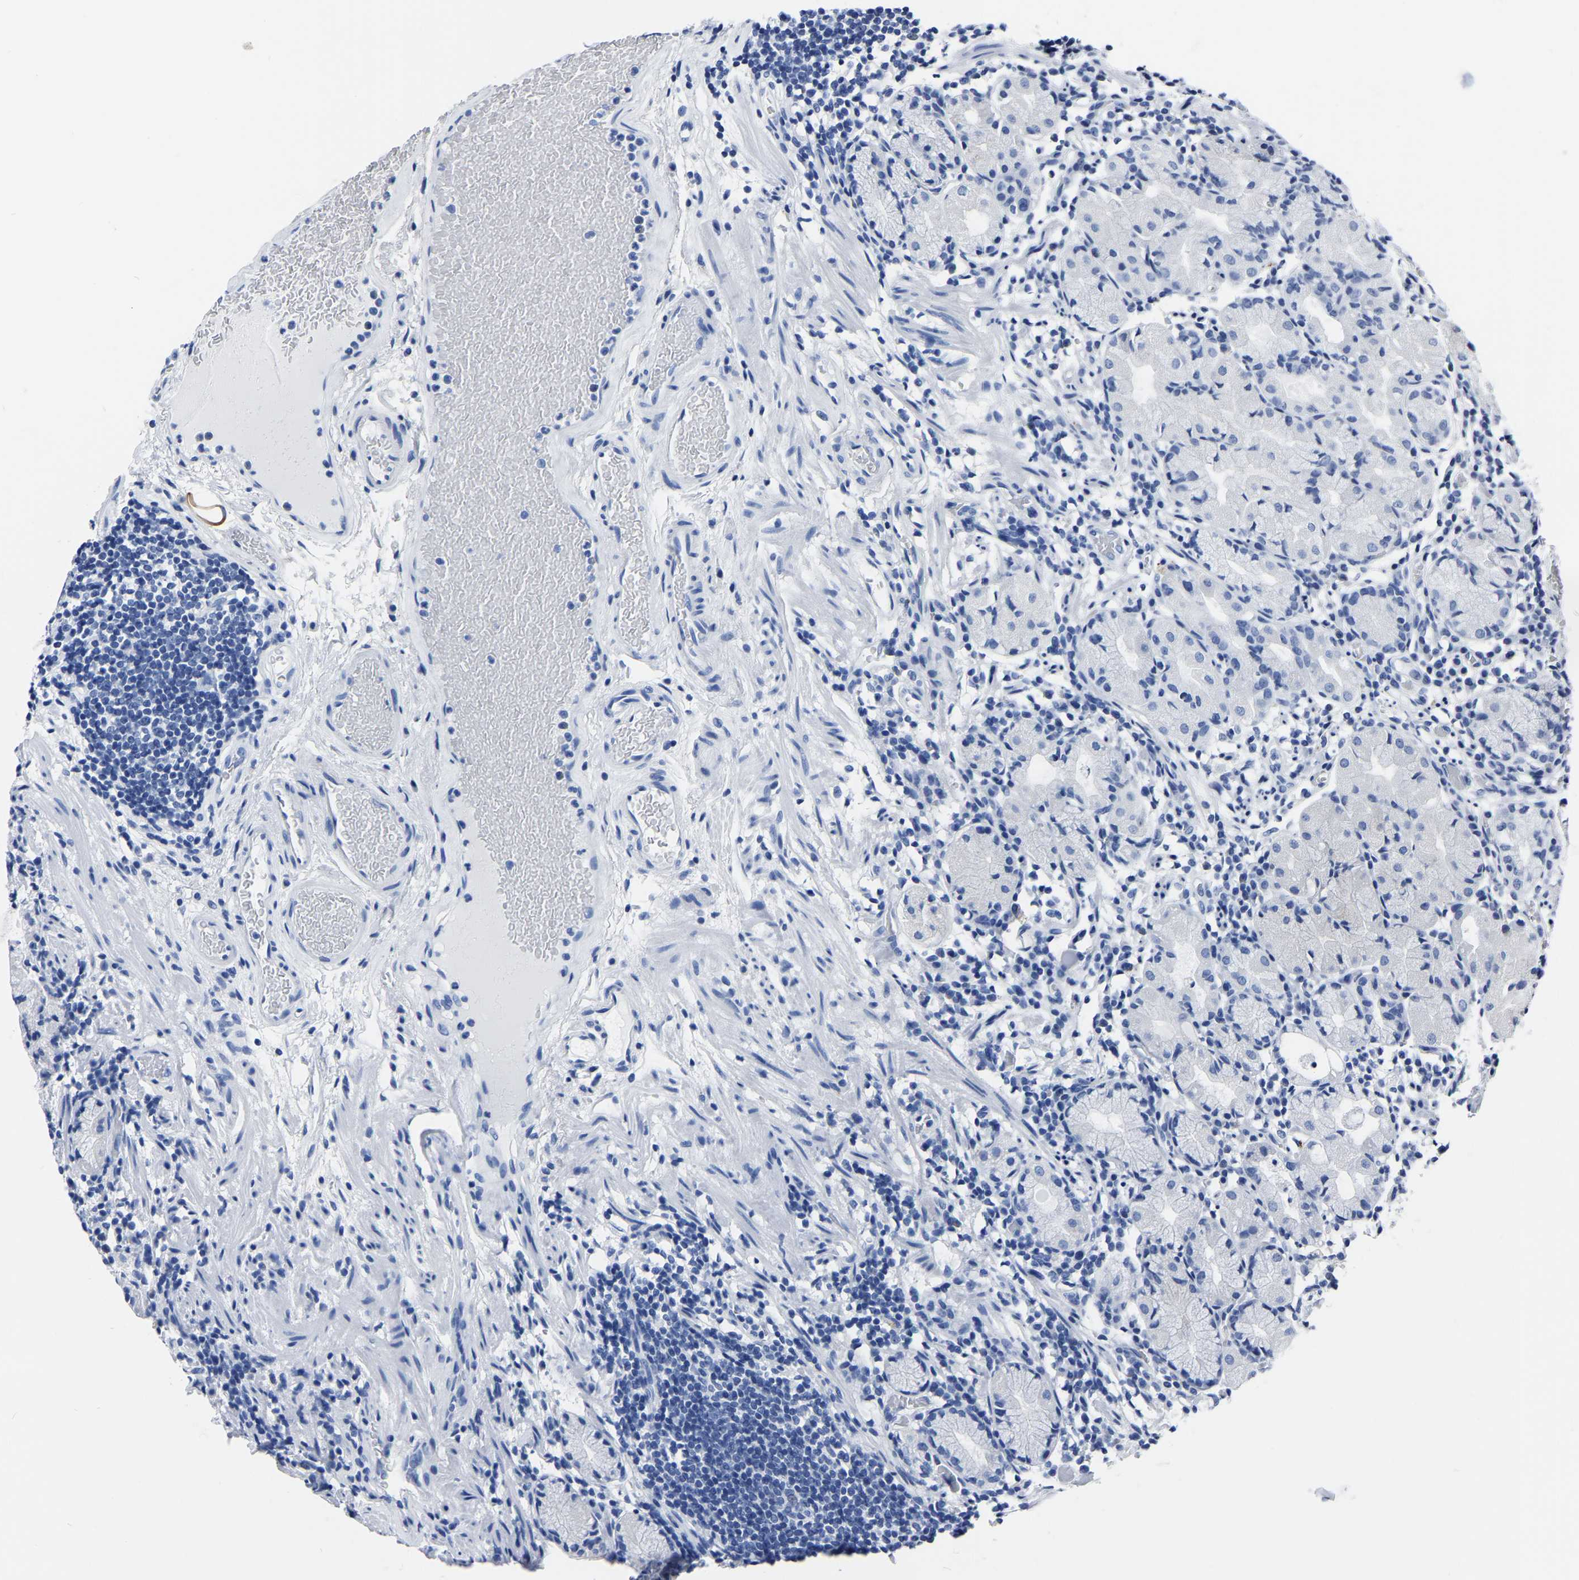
{"staining": {"intensity": "negative", "quantity": "none", "location": "none"}, "tissue": "stomach", "cell_type": "Glandular cells", "image_type": "normal", "snomed": [{"axis": "morphology", "description": "Normal tissue, NOS"}, {"axis": "topography", "description": "Stomach"}, {"axis": "topography", "description": "Stomach, lower"}], "caption": "Immunohistochemical staining of unremarkable stomach reveals no significant expression in glandular cells.", "gene": "IMPG2", "patient": {"sex": "female", "age": 75}}